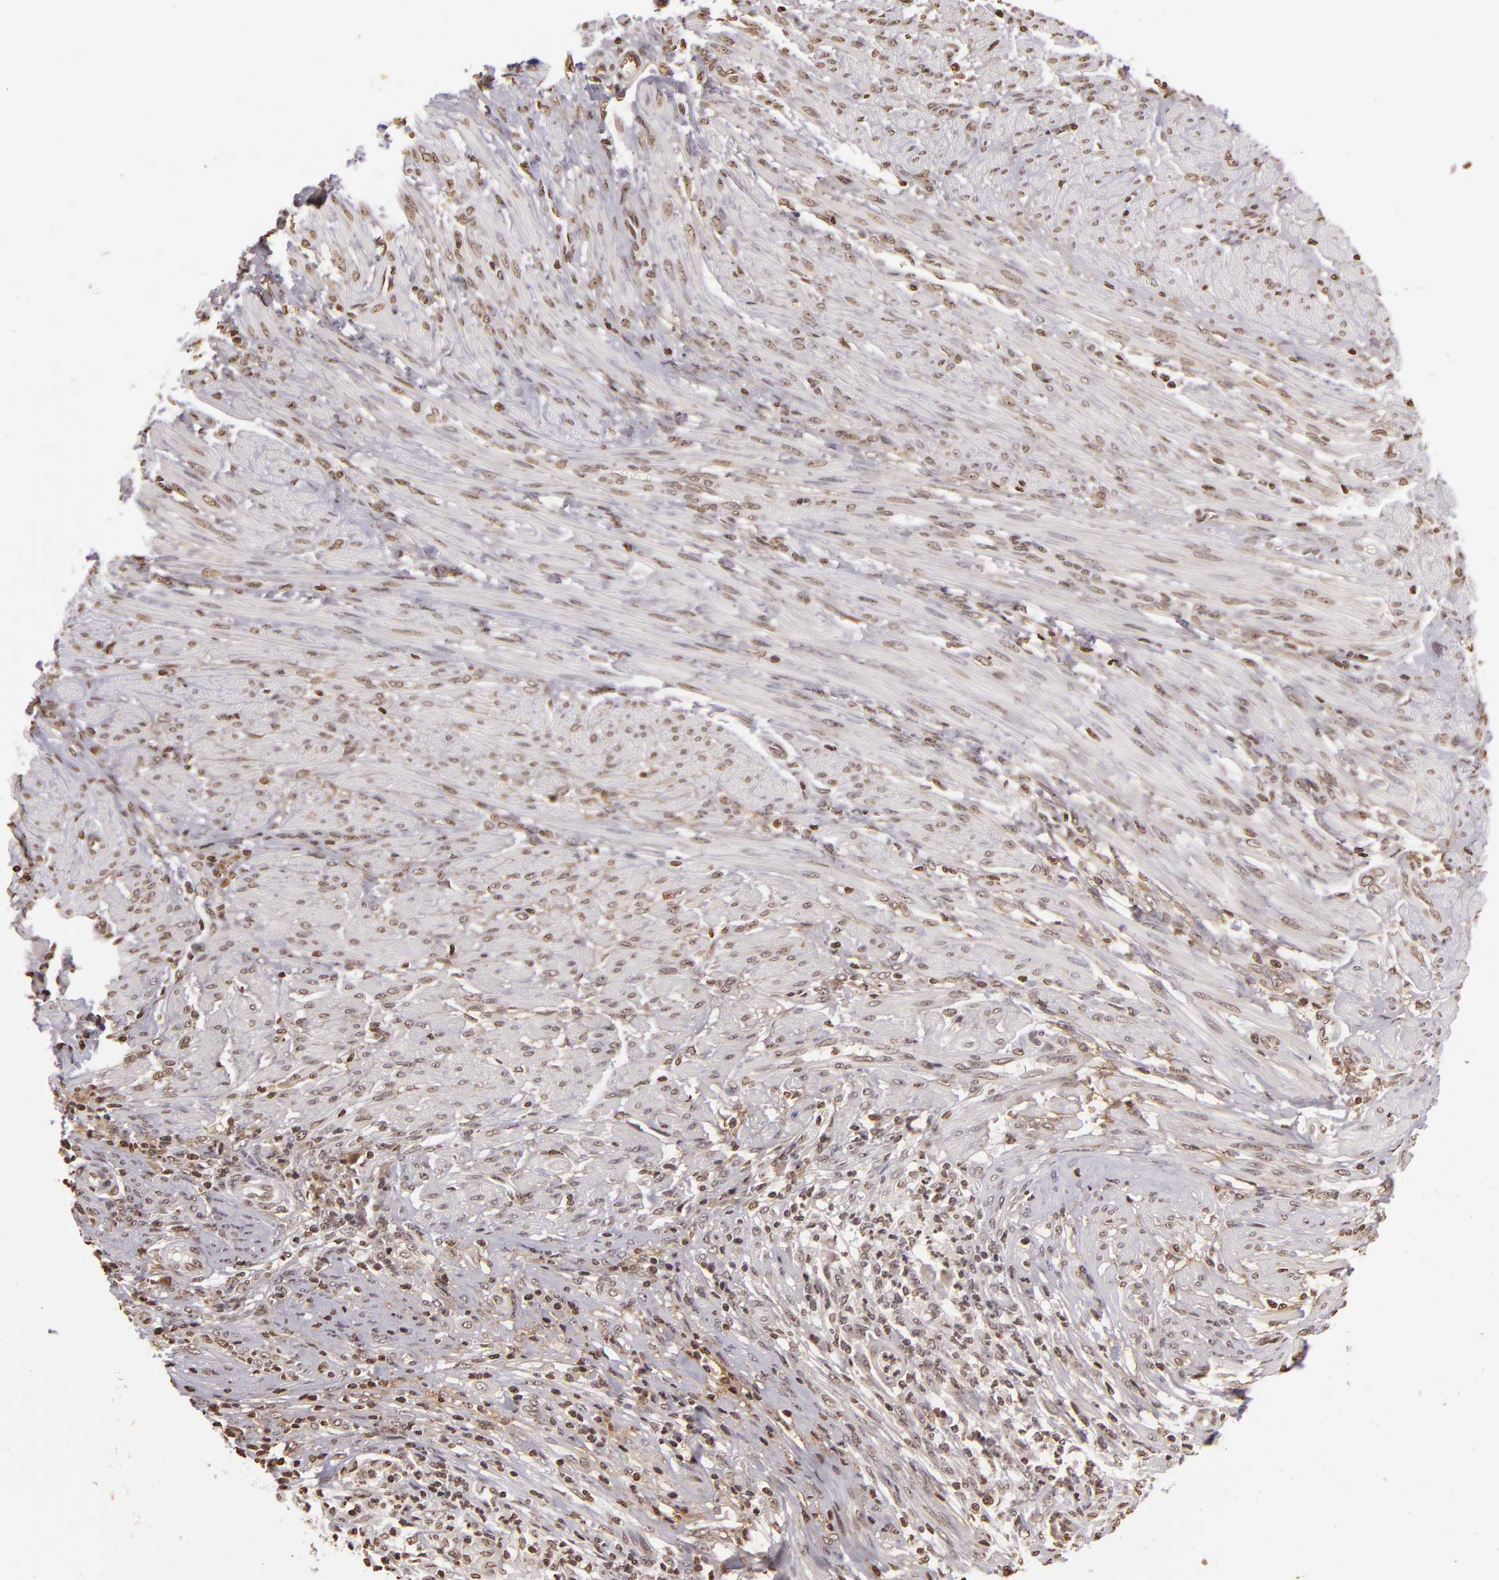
{"staining": {"intensity": "weak", "quantity": "25%-75%", "location": "nuclear"}, "tissue": "endometrial cancer", "cell_type": "Tumor cells", "image_type": "cancer", "snomed": [{"axis": "morphology", "description": "Adenocarcinoma, NOS"}, {"axis": "topography", "description": "Endometrium"}], "caption": "Endometrial cancer (adenocarcinoma) stained for a protein demonstrates weak nuclear positivity in tumor cells. The staining is performed using DAB (3,3'-diaminobenzidine) brown chromogen to label protein expression. The nuclei are counter-stained blue using hematoxylin.", "gene": "THRB", "patient": {"sex": "female", "age": 63}}